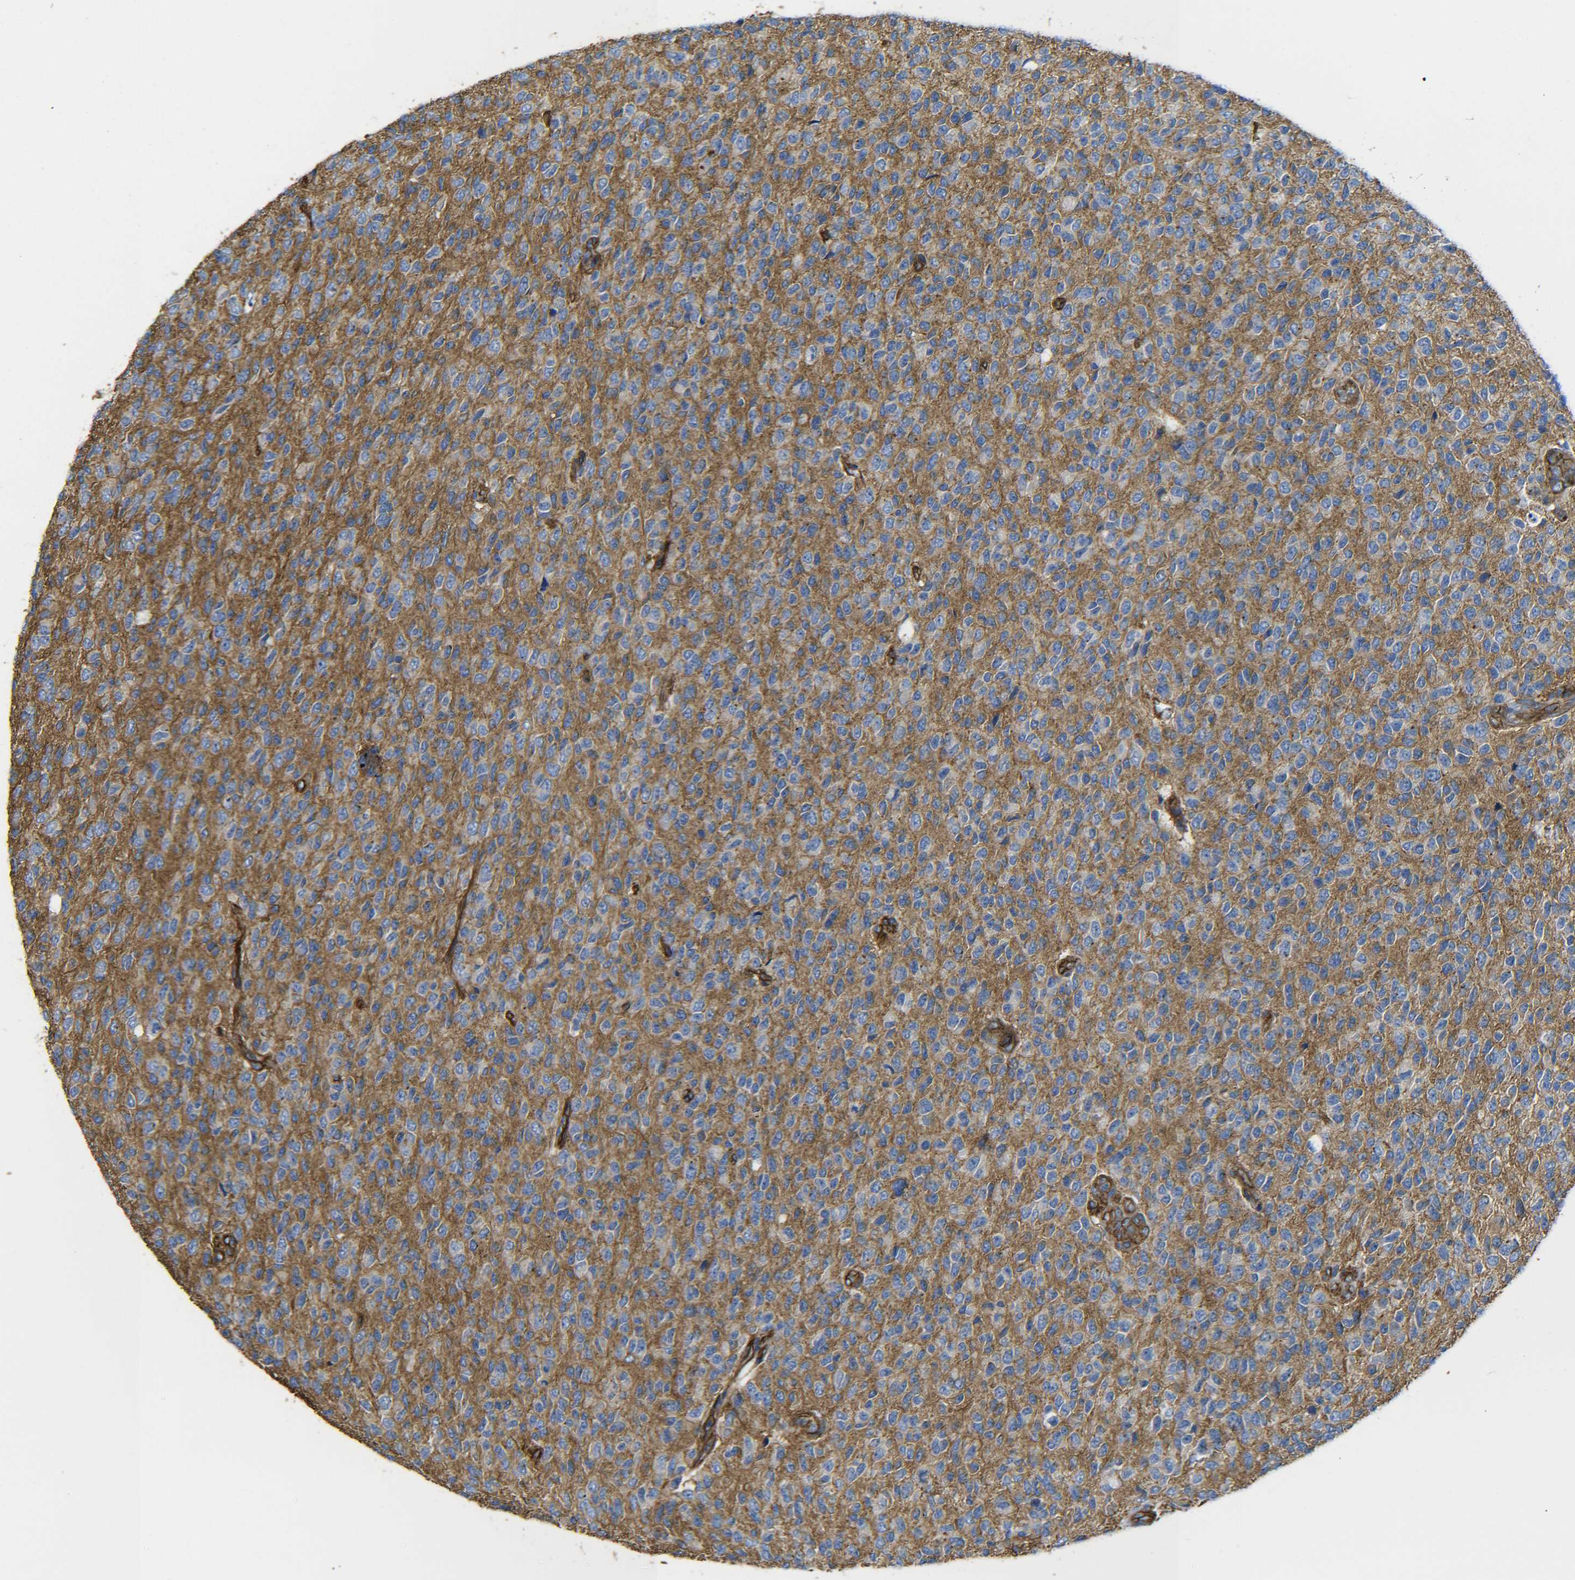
{"staining": {"intensity": "negative", "quantity": "none", "location": "none"}, "tissue": "glioma", "cell_type": "Tumor cells", "image_type": "cancer", "snomed": [{"axis": "morphology", "description": "Glioma, malignant, High grade"}, {"axis": "topography", "description": "pancreas cauda"}], "caption": "Micrograph shows no significant protein expression in tumor cells of glioma.", "gene": "SPTBN1", "patient": {"sex": "male", "age": 60}}